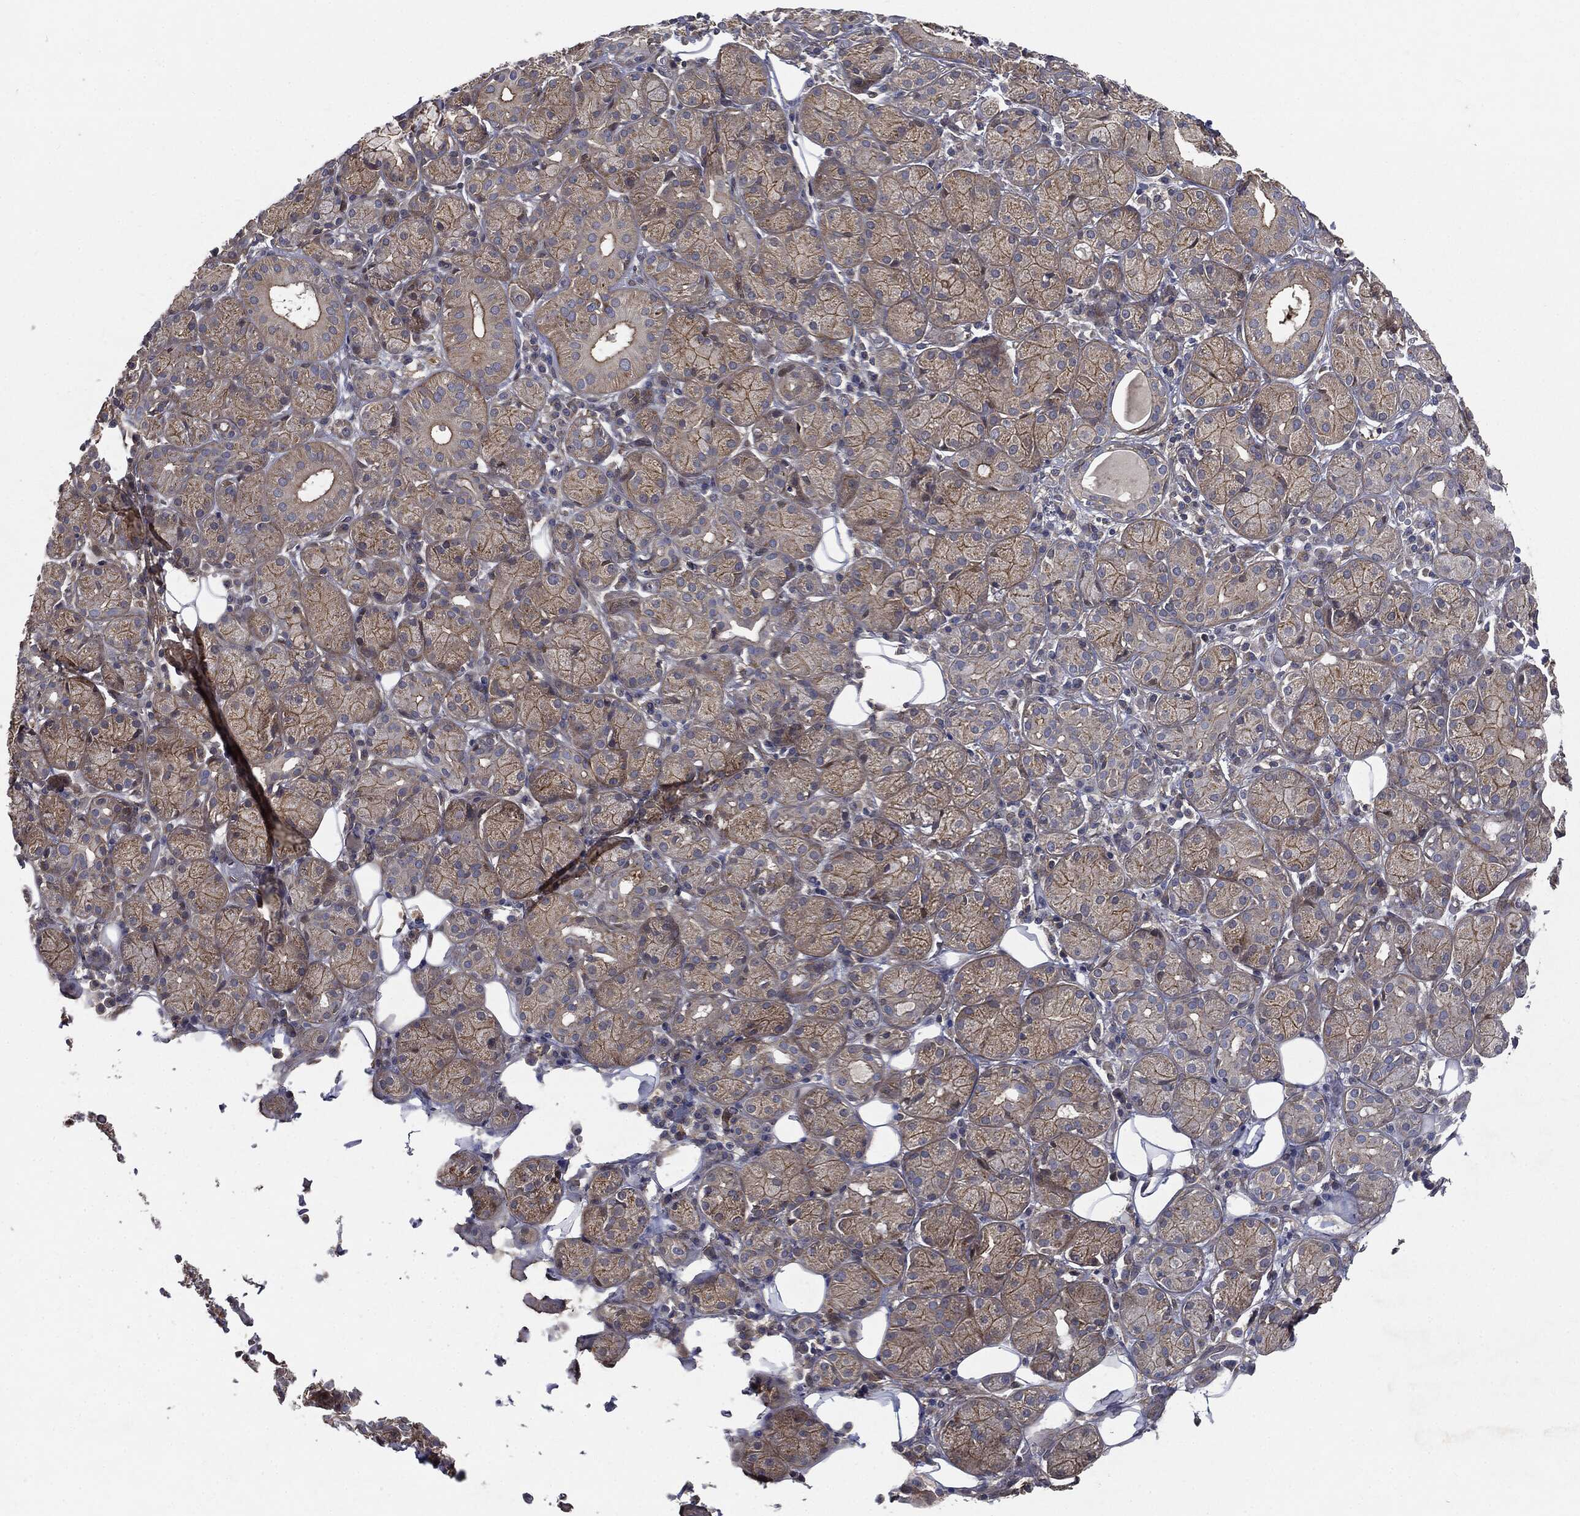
{"staining": {"intensity": "moderate", "quantity": "25%-75%", "location": "cytoplasmic/membranous"}, "tissue": "salivary gland", "cell_type": "Glandular cells", "image_type": "normal", "snomed": [{"axis": "morphology", "description": "Normal tissue, NOS"}, {"axis": "topography", "description": "Salivary gland"}], "caption": "Glandular cells show medium levels of moderate cytoplasmic/membranous staining in approximately 25%-75% of cells in benign salivary gland.", "gene": "EPS15L1", "patient": {"sex": "male", "age": 71}}